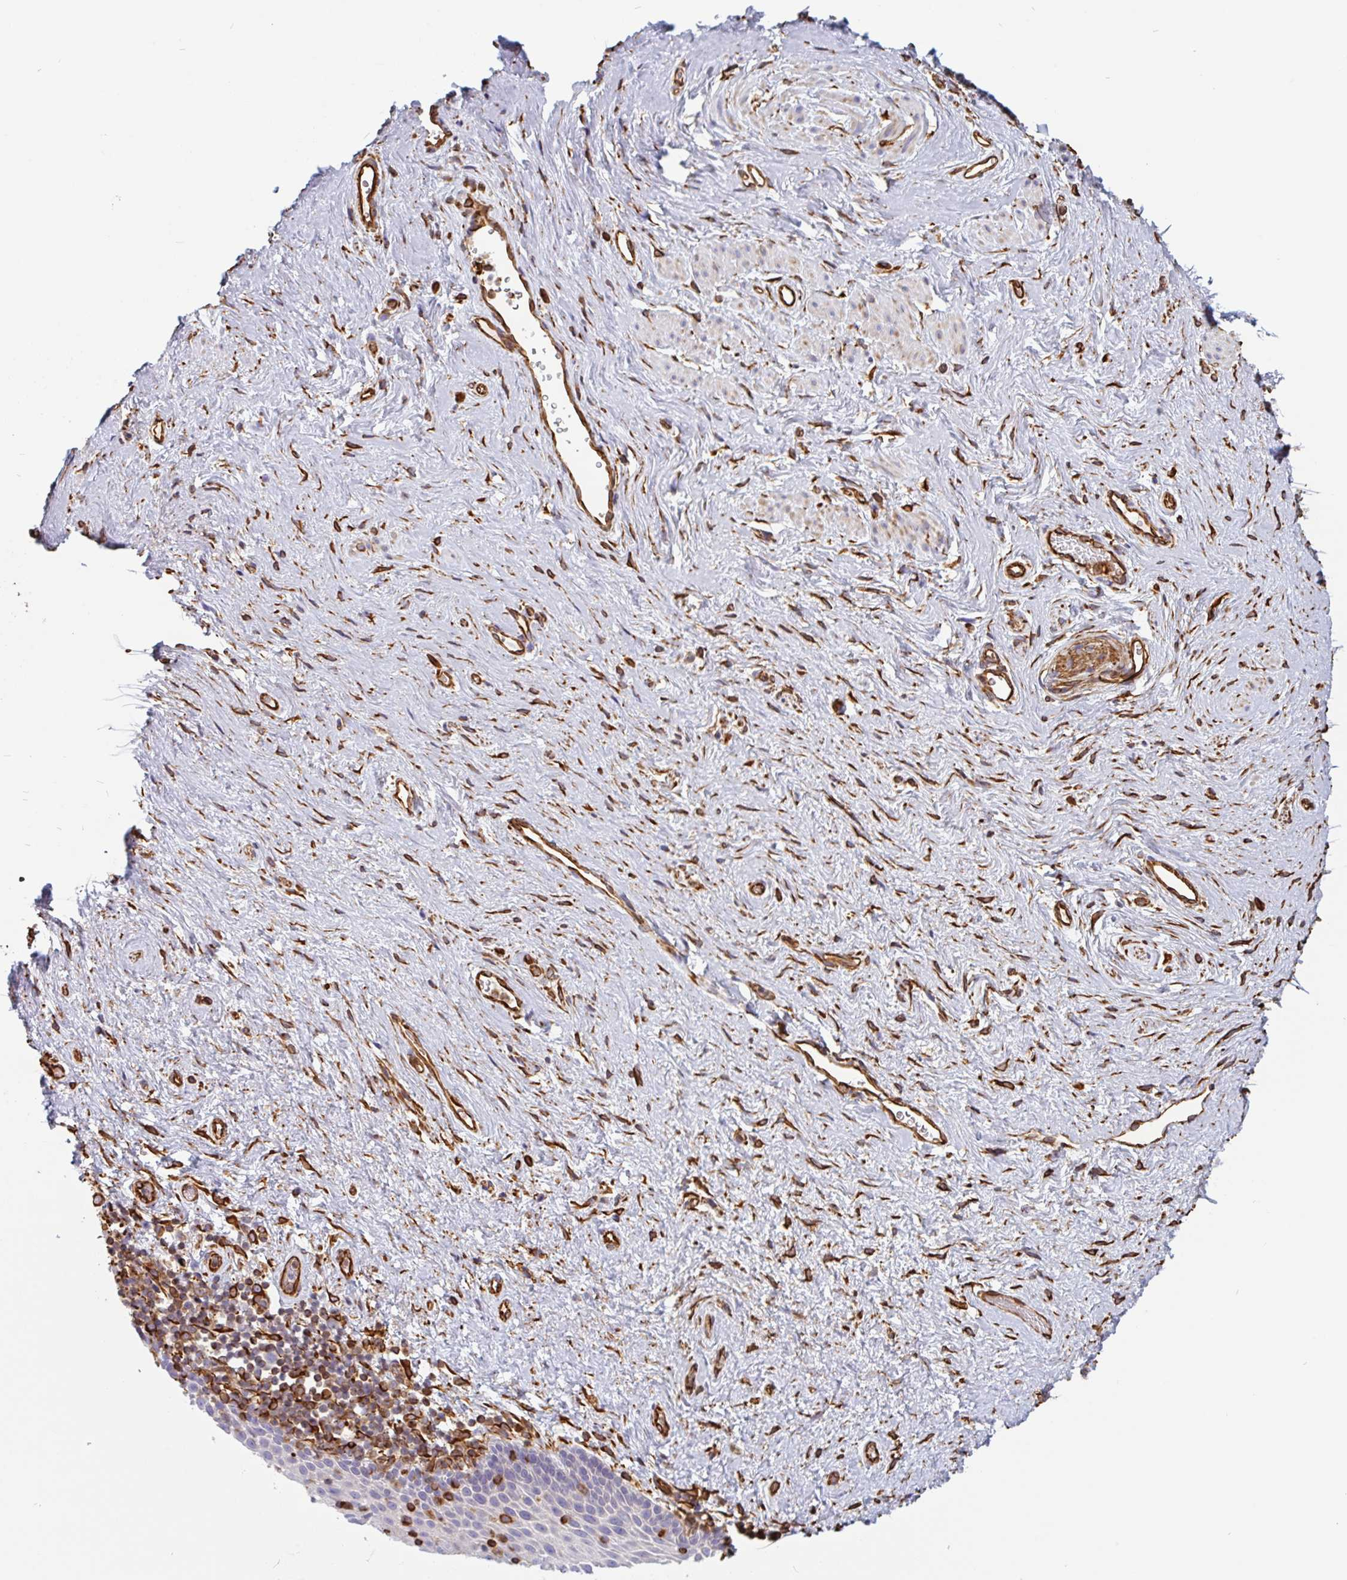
{"staining": {"intensity": "negative", "quantity": "none", "location": "none"}, "tissue": "vagina", "cell_type": "Squamous epithelial cells", "image_type": "normal", "snomed": [{"axis": "morphology", "description": "Normal tissue, NOS"}, {"axis": "topography", "description": "Vagina"}], "caption": "The immunohistochemistry histopathology image has no significant expression in squamous epithelial cells of vagina. Nuclei are stained in blue.", "gene": "PPFIA1", "patient": {"sex": "female", "age": 61}}